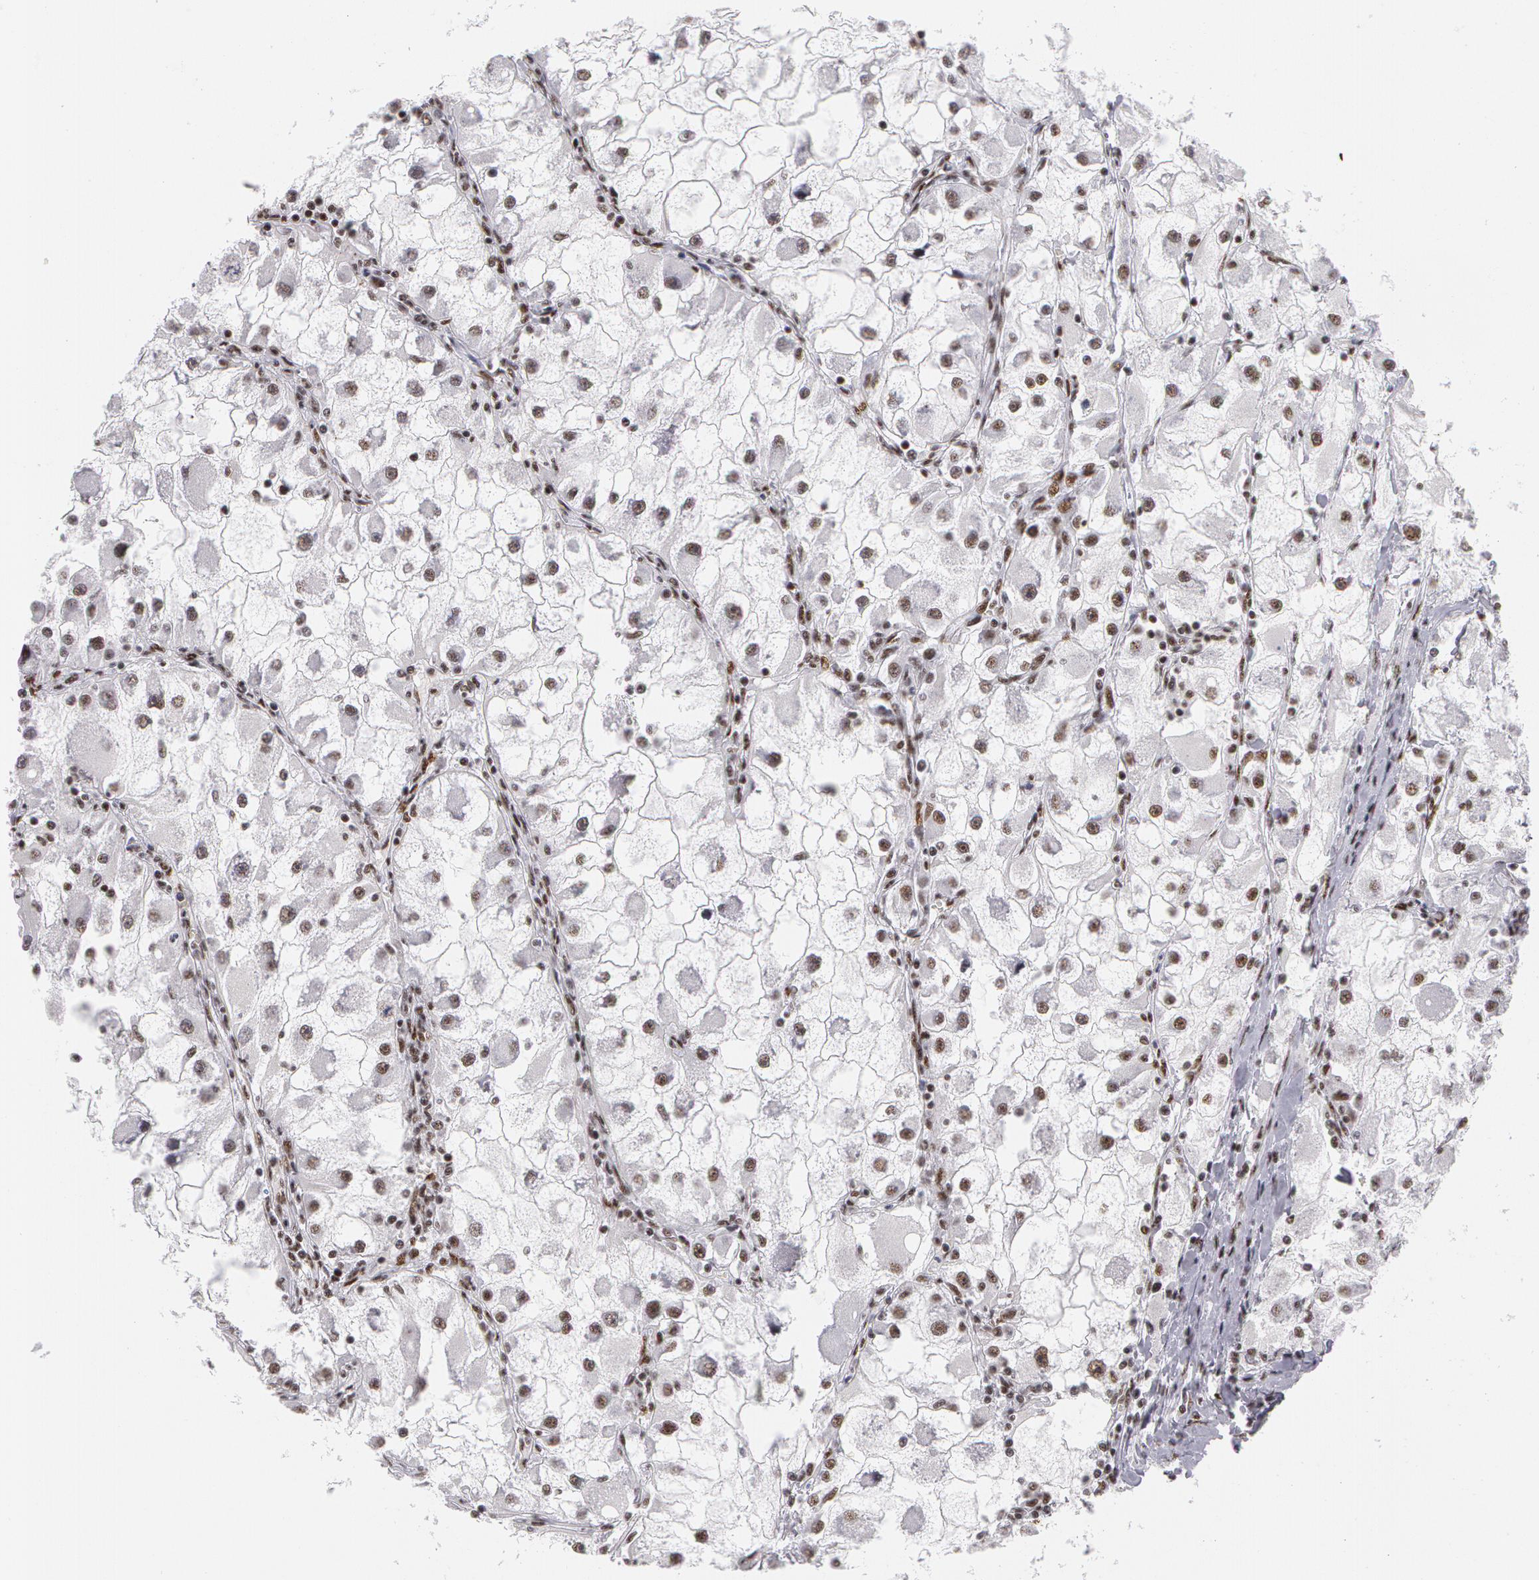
{"staining": {"intensity": "weak", "quantity": "<25%", "location": "nuclear"}, "tissue": "renal cancer", "cell_type": "Tumor cells", "image_type": "cancer", "snomed": [{"axis": "morphology", "description": "Adenocarcinoma, NOS"}, {"axis": "topography", "description": "Kidney"}], "caption": "A micrograph of human renal adenocarcinoma is negative for staining in tumor cells. The staining is performed using DAB brown chromogen with nuclei counter-stained in using hematoxylin.", "gene": "PNN", "patient": {"sex": "female", "age": 73}}